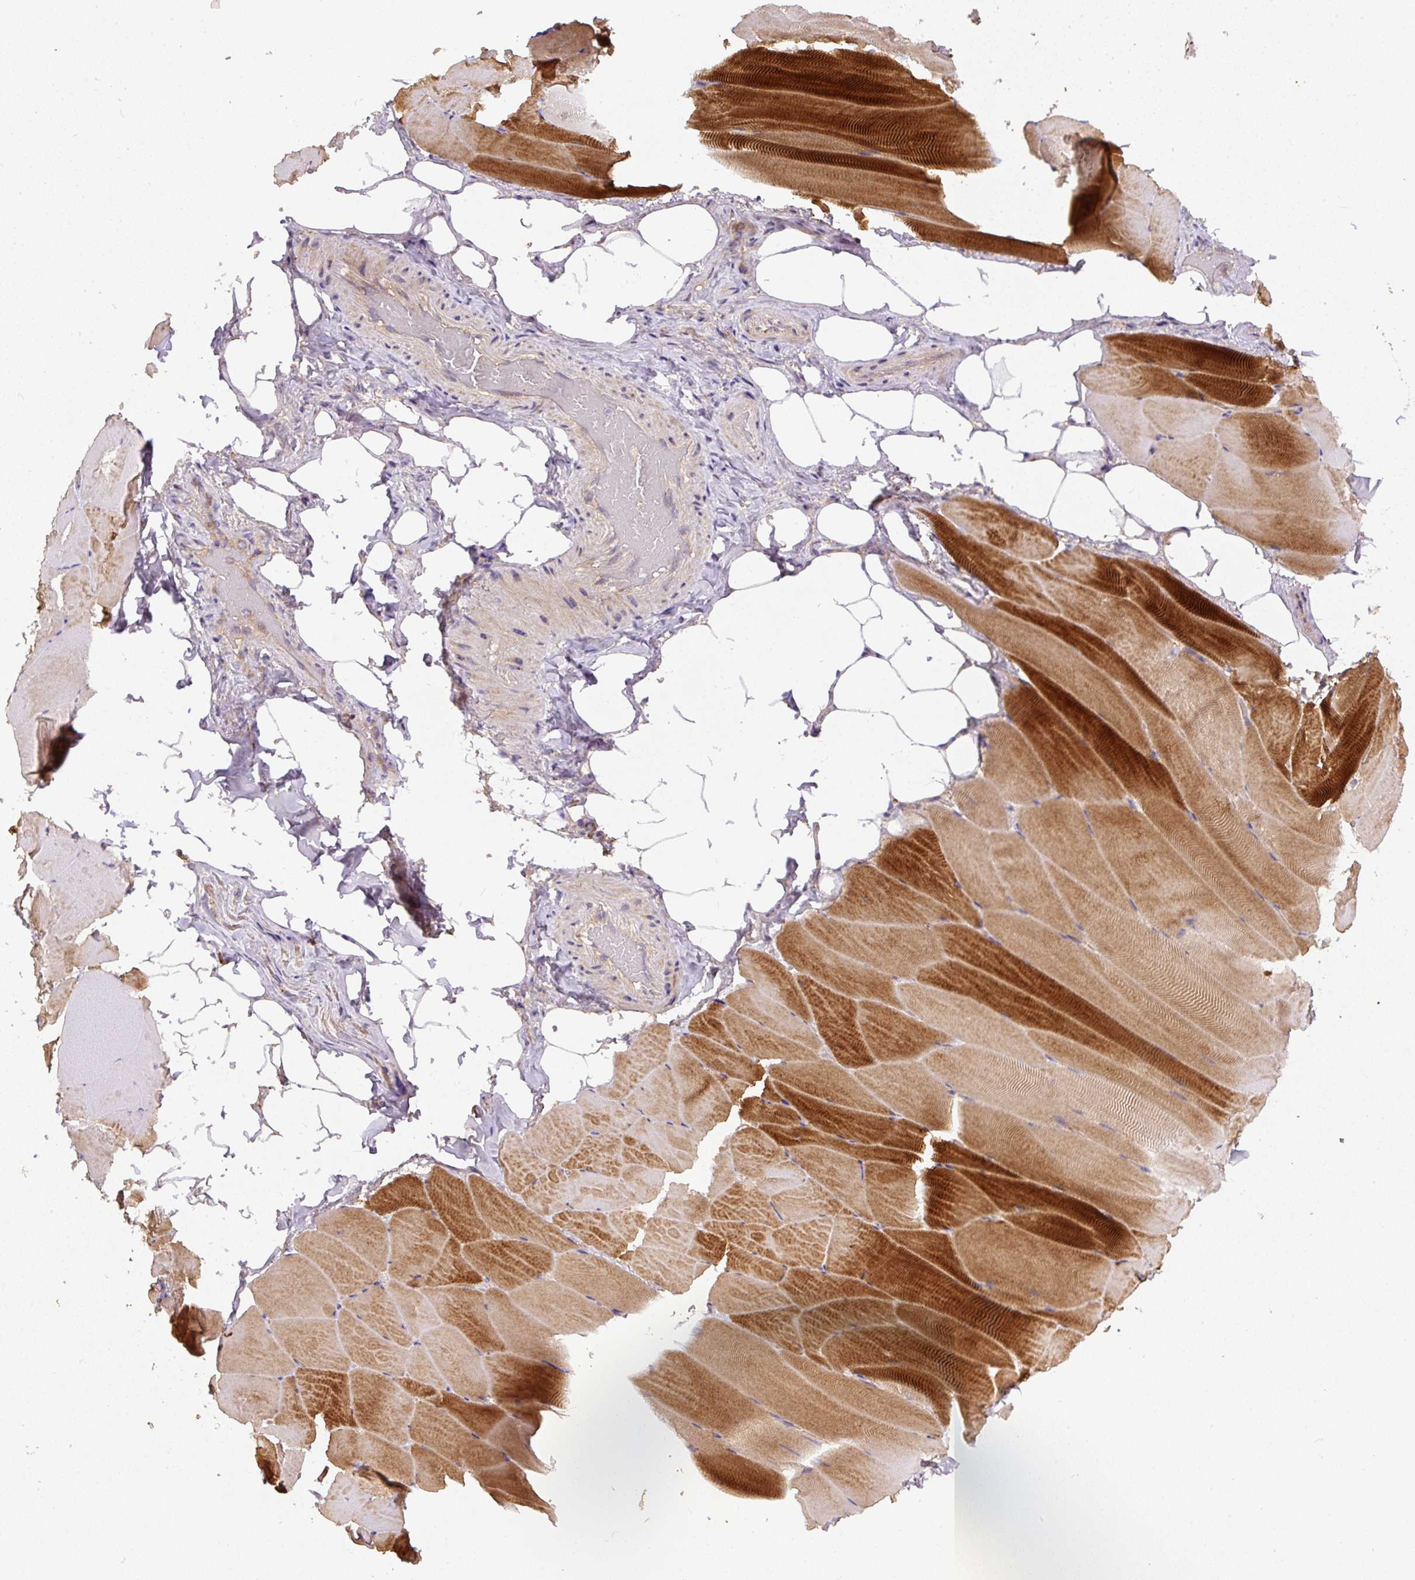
{"staining": {"intensity": "strong", "quantity": "25%-75%", "location": "cytoplasmic/membranous"}, "tissue": "skeletal muscle", "cell_type": "Myocytes", "image_type": "normal", "snomed": [{"axis": "morphology", "description": "Normal tissue, NOS"}, {"axis": "topography", "description": "Skeletal muscle"}], "caption": "Skeletal muscle stained with DAB (3,3'-diaminobenzidine) immunohistochemistry displays high levels of strong cytoplasmic/membranous staining in about 25%-75% of myocytes. The staining was performed using DAB (3,3'-diaminobenzidine), with brown indicating positive protein expression. Nuclei are stained blue with hematoxylin.", "gene": "DAPK1", "patient": {"sex": "female", "age": 64}}